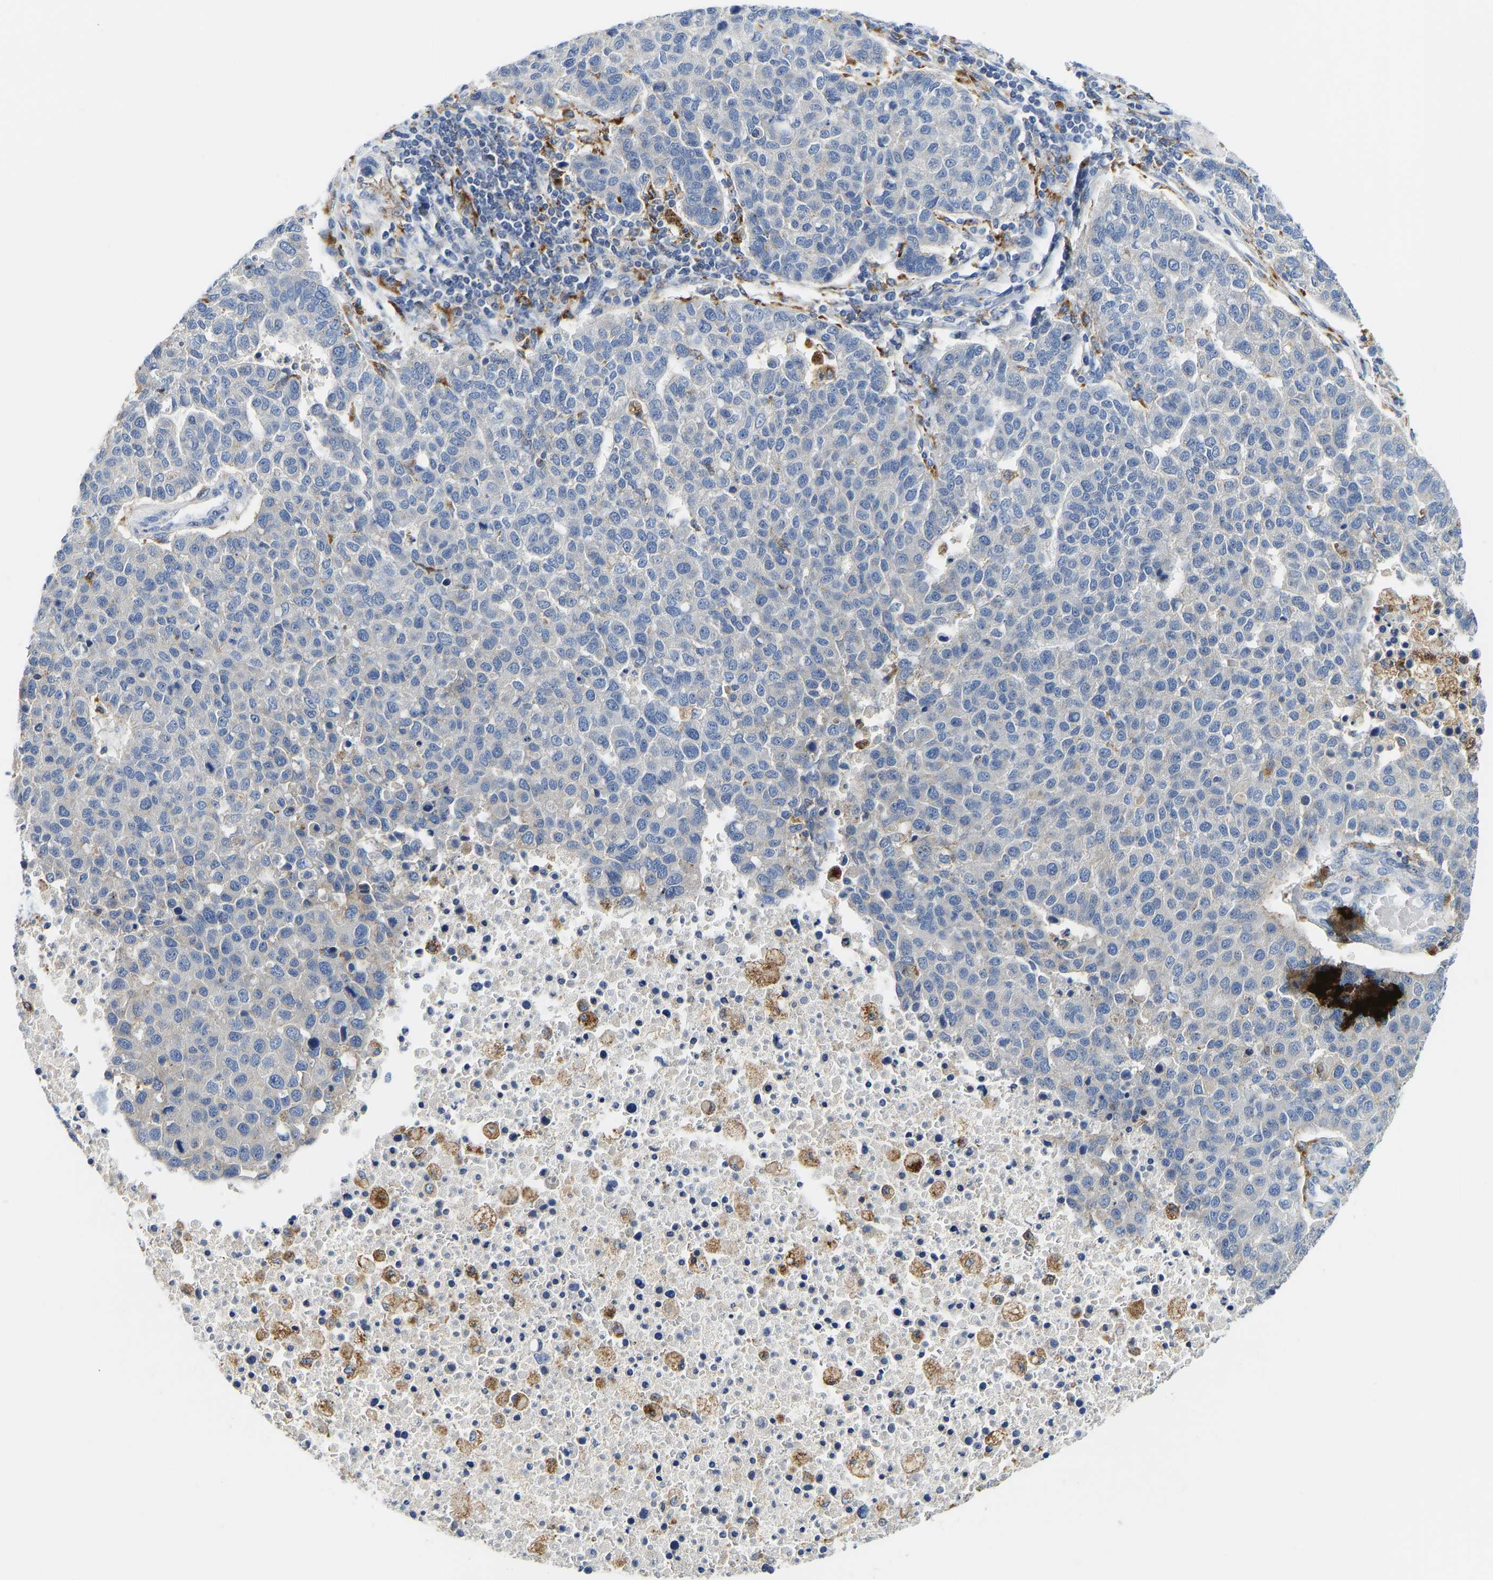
{"staining": {"intensity": "negative", "quantity": "none", "location": "none"}, "tissue": "pancreatic cancer", "cell_type": "Tumor cells", "image_type": "cancer", "snomed": [{"axis": "morphology", "description": "Adenocarcinoma, NOS"}, {"axis": "topography", "description": "Pancreas"}], "caption": "Immunohistochemistry histopathology image of neoplastic tissue: adenocarcinoma (pancreatic) stained with DAB (3,3'-diaminobenzidine) exhibits no significant protein expression in tumor cells. (Immunohistochemistry, brightfield microscopy, high magnification).", "gene": "ATP6V1E1", "patient": {"sex": "female", "age": 61}}